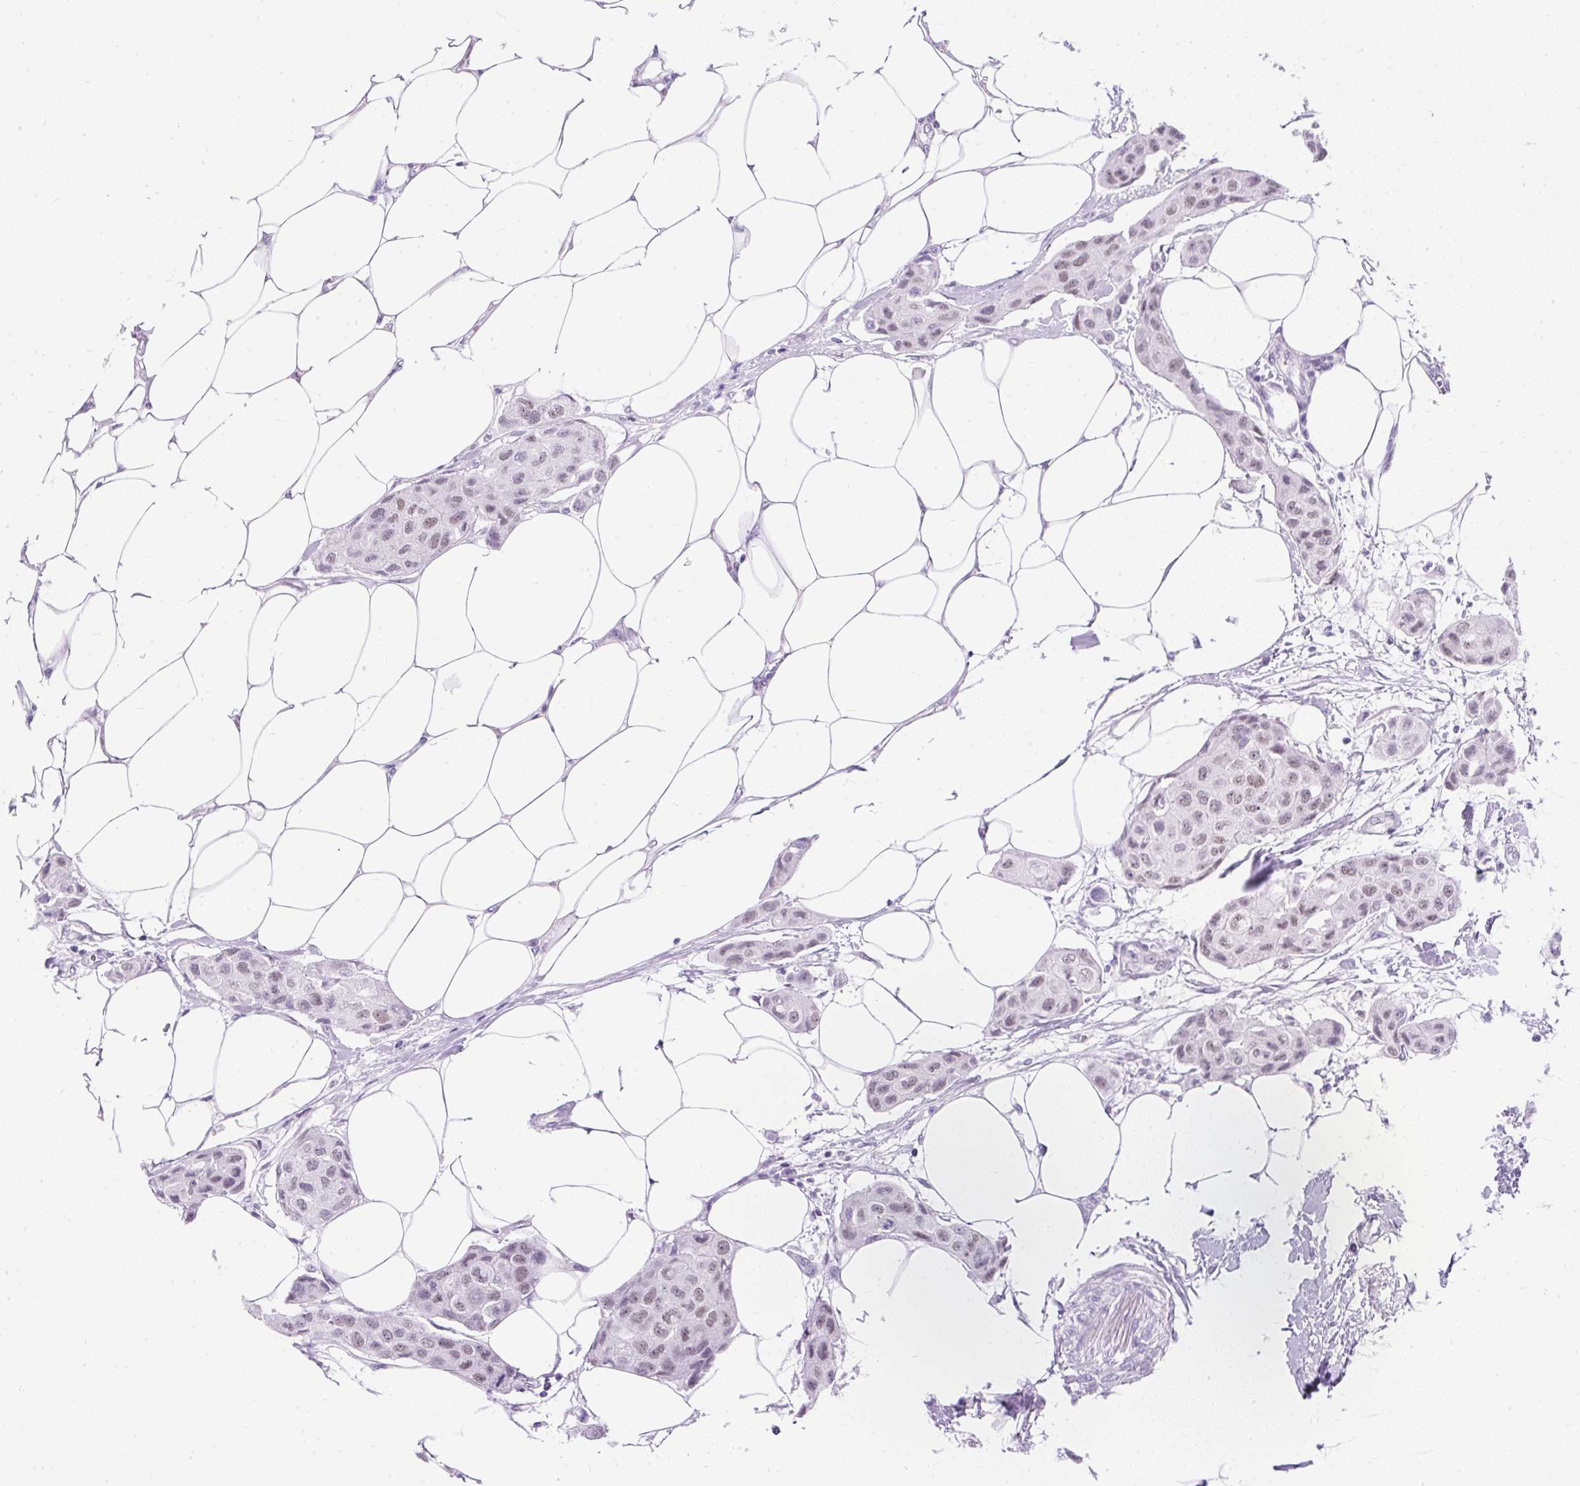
{"staining": {"intensity": "weak", "quantity": ">75%", "location": "nuclear"}, "tissue": "breast cancer", "cell_type": "Tumor cells", "image_type": "cancer", "snomed": [{"axis": "morphology", "description": "Duct carcinoma"}, {"axis": "topography", "description": "Breast"}, {"axis": "topography", "description": "Lymph node"}], "caption": "Protein expression analysis of breast cancer (intraductal carcinoma) reveals weak nuclear positivity in approximately >75% of tumor cells.", "gene": "PLCXD2", "patient": {"sex": "female", "age": 80}}